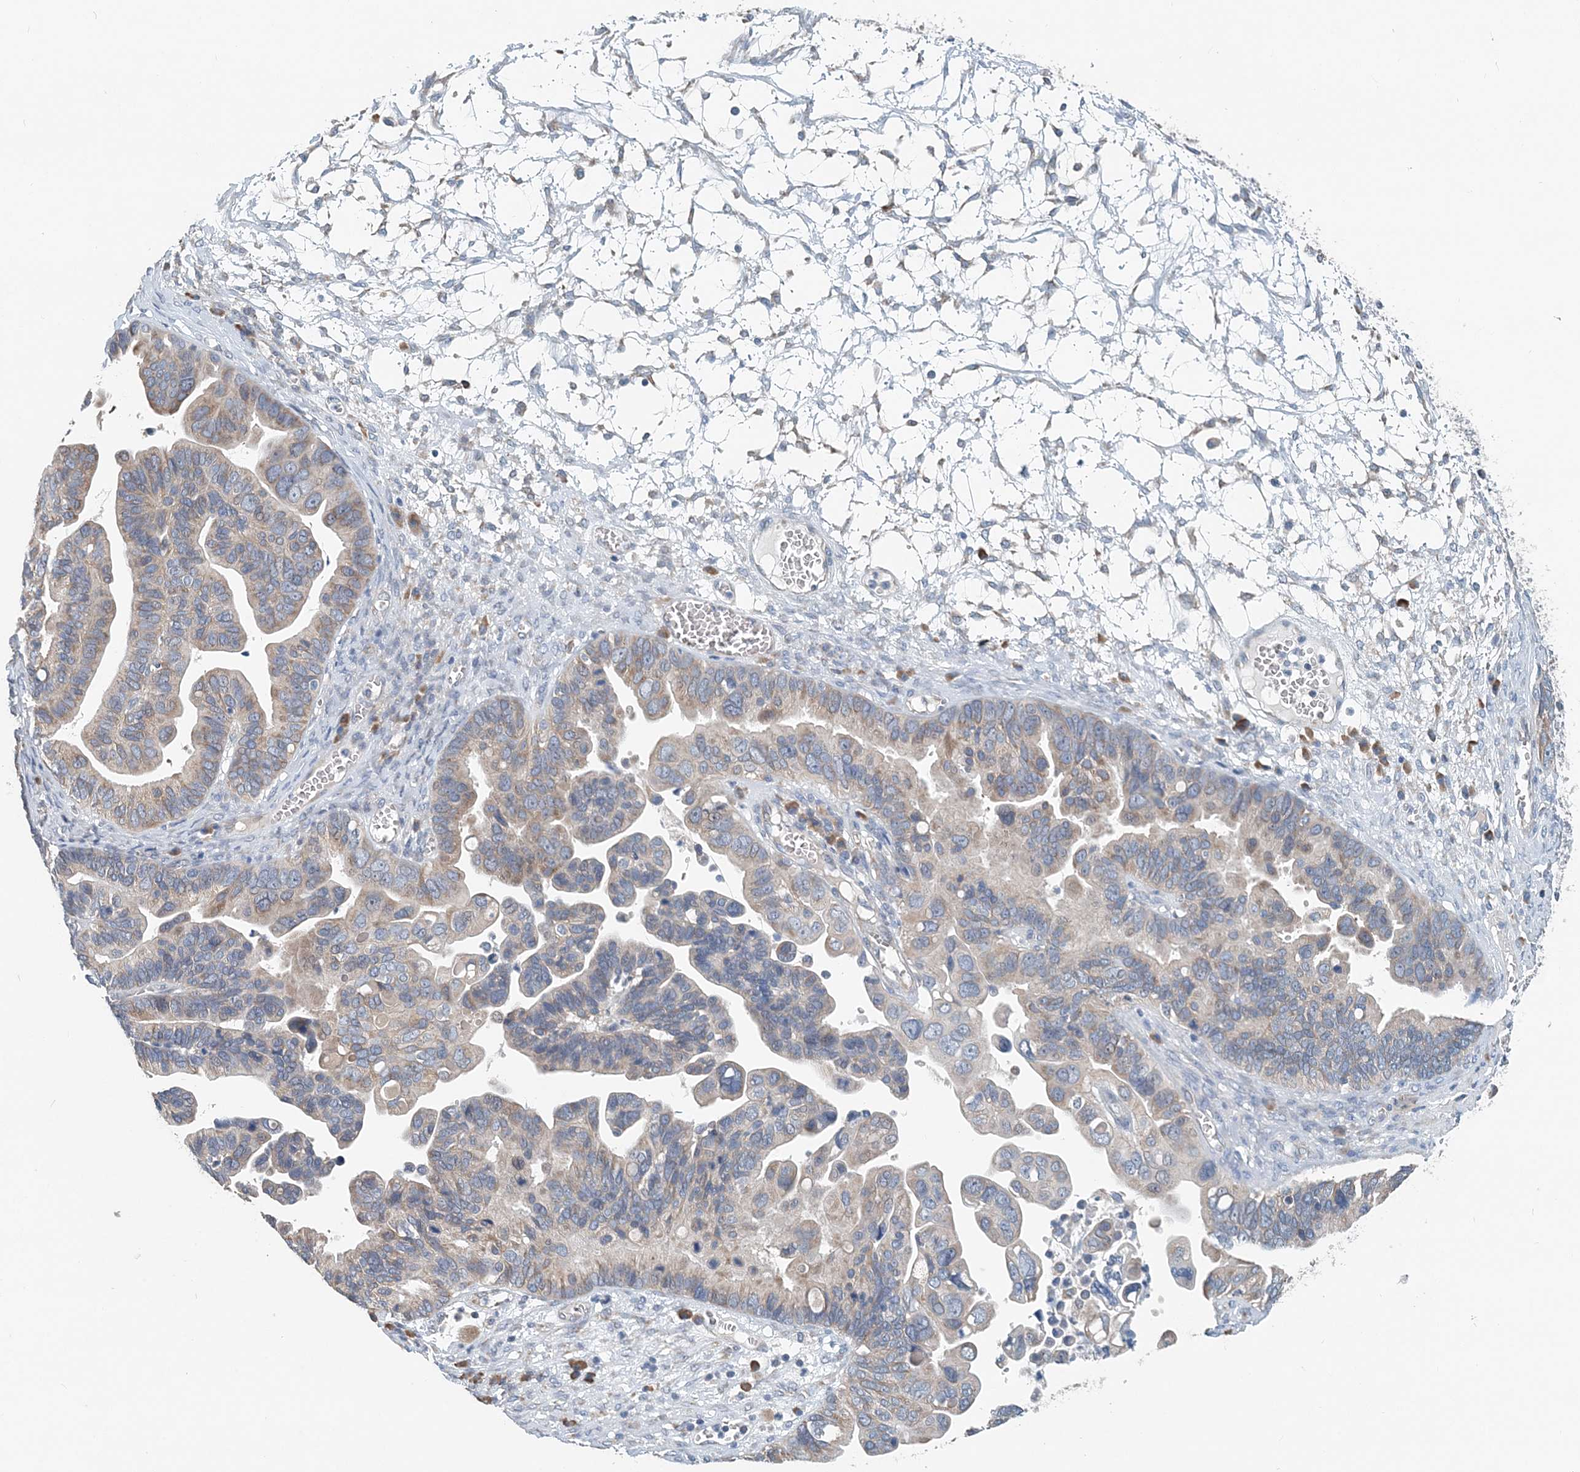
{"staining": {"intensity": "weak", "quantity": "25%-75%", "location": "cytoplasmic/membranous"}, "tissue": "ovarian cancer", "cell_type": "Tumor cells", "image_type": "cancer", "snomed": [{"axis": "morphology", "description": "Cystadenocarcinoma, serous, NOS"}, {"axis": "topography", "description": "Ovary"}], "caption": "Approximately 25%-75% of tumor cells in ovarian cancer exhibit weak cytoplasmic/membranous protein expression as visualized by brown immunohistochemical staining.", "gene": "EEF1A2", "patient": {"sex": "female", "age": 56}}